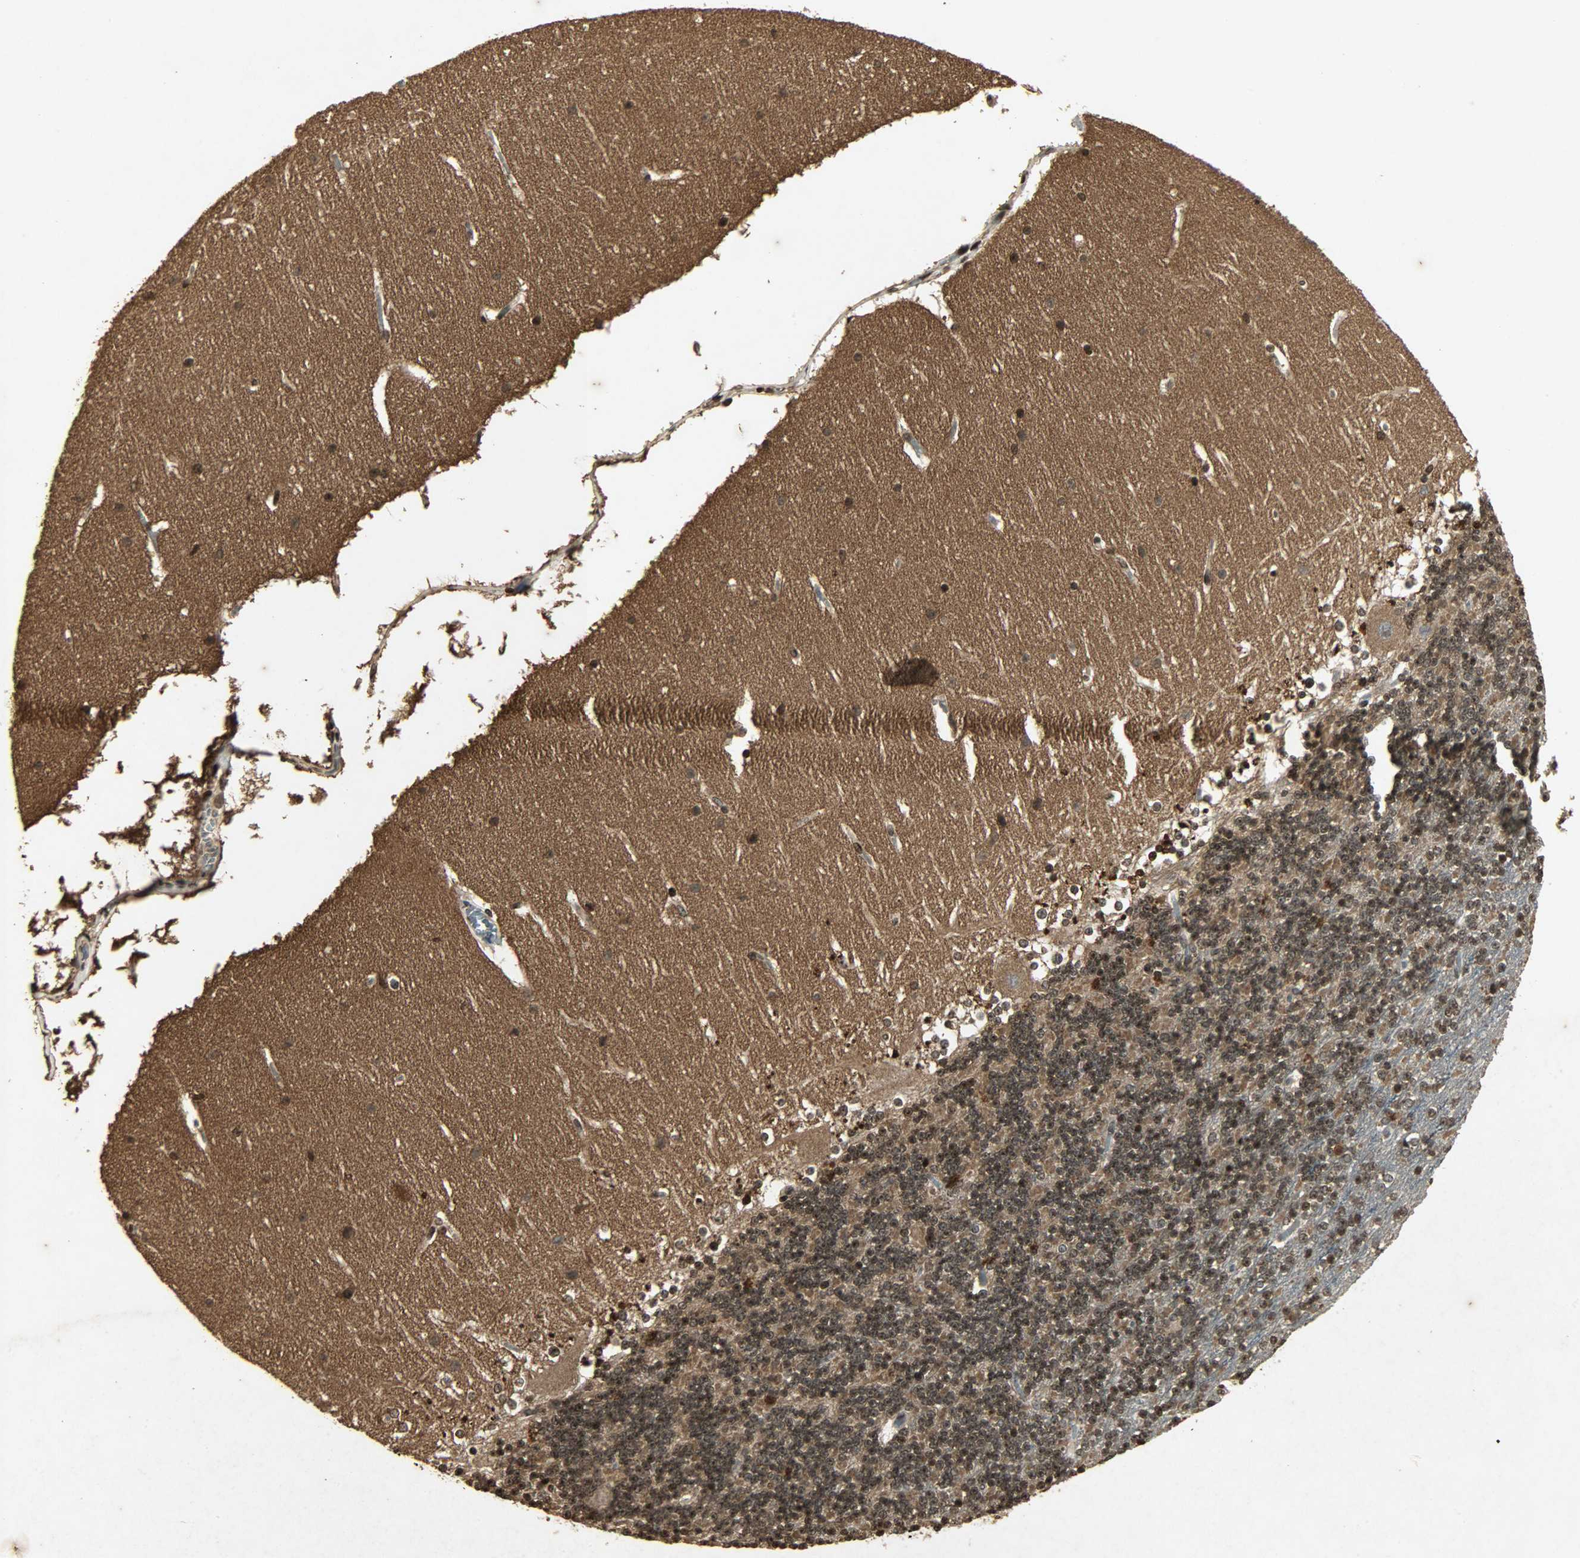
{"staining": {"intensity": "strong", "quantity": ">75%", "location": "cytoplasmic/membranous,nuclear"}, "tissue": "cerebellum", "cell_type": "Cells in granular layer", "image_type": "normal", "snomed": [{"axis": "morphology", "description": "Normal tissue, NOS"}, {"axis": "topography", "description": "Cerebellum"}], "caption": "Immunohistochemistry histopathology image of unremarkable cerebellum stained for a protein (brown), which reveals high levels of strong cytoplasmic/membranous,nuclear expression in about >75% of cells in granular layer.", "gene": "PPP3R1", "patient": {"sex": "female", "age": 19}}